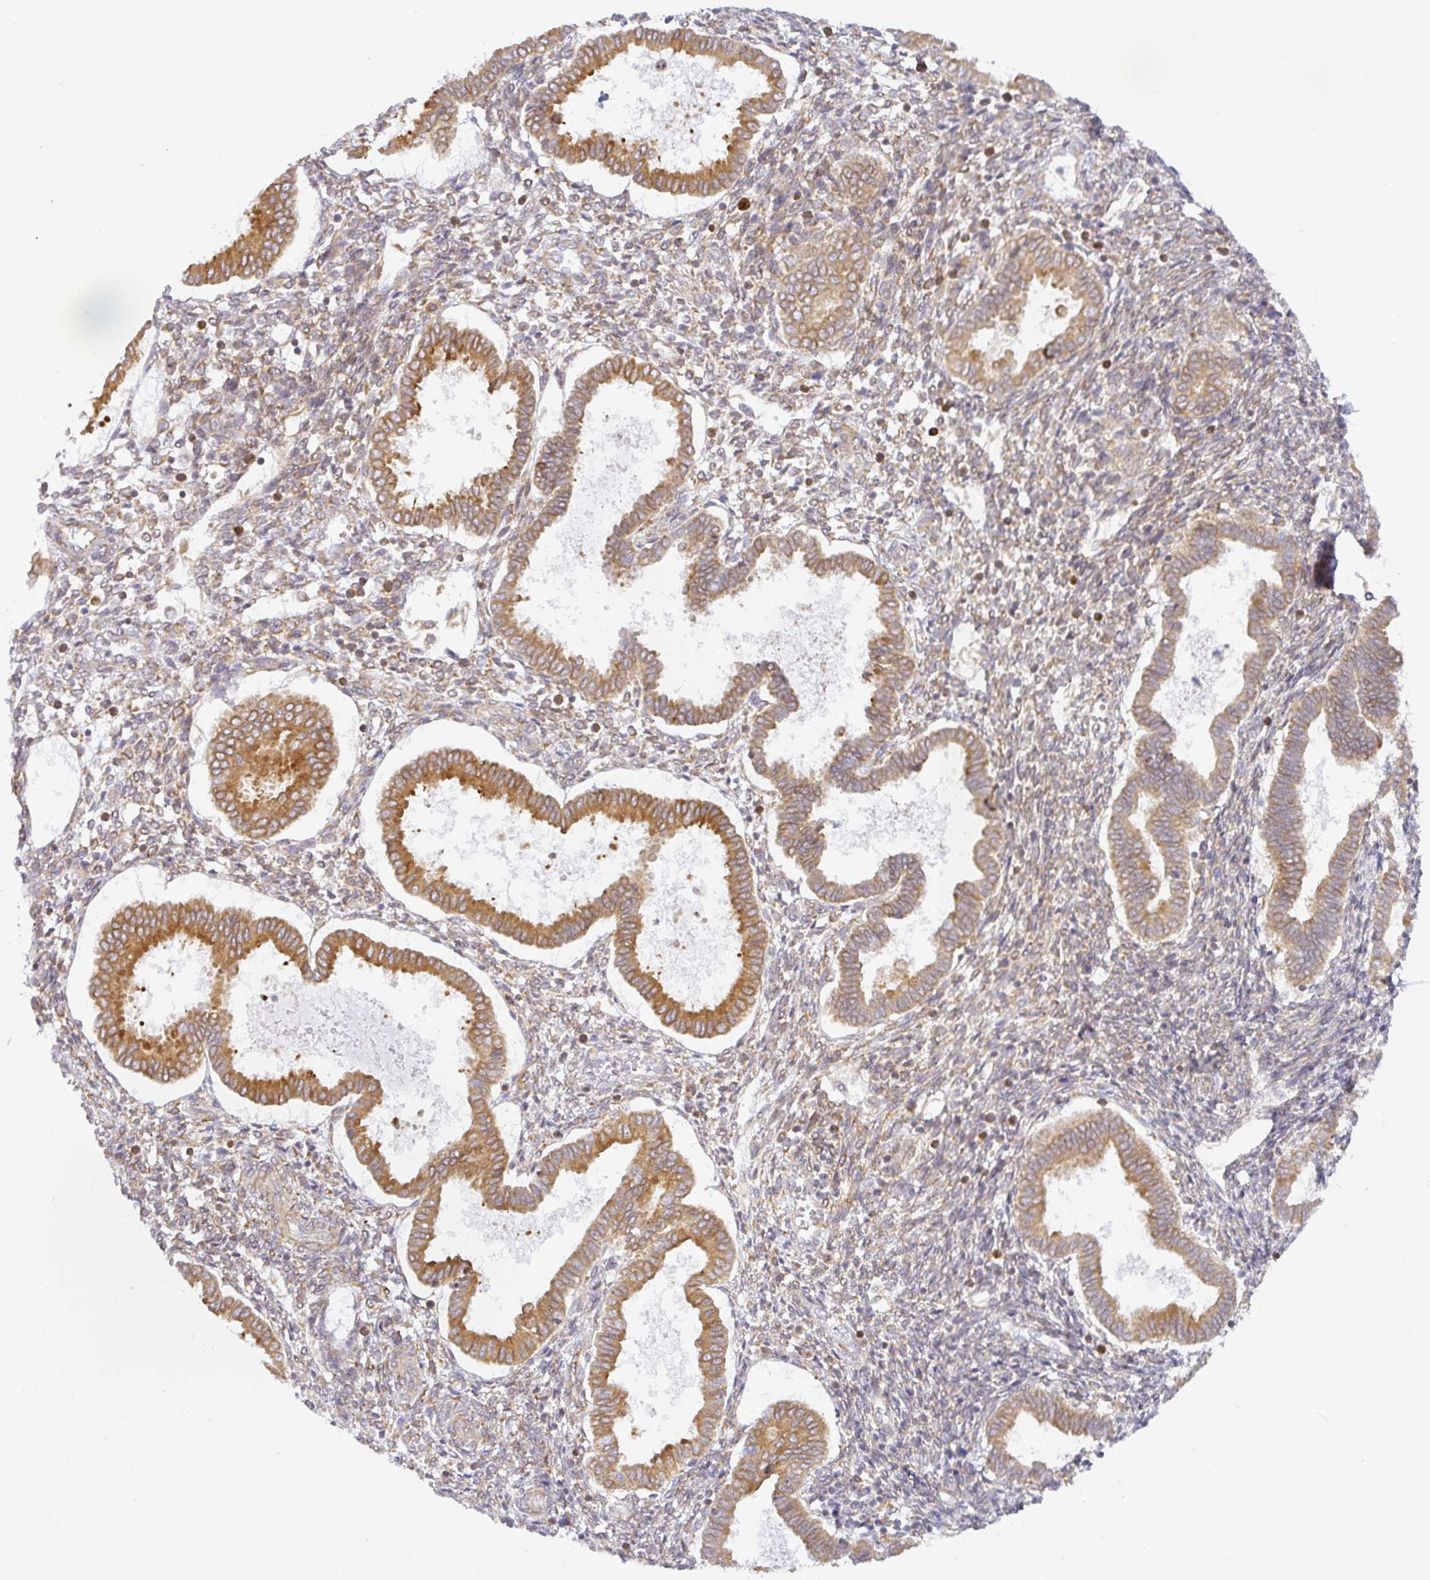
{"staining": {"intensity": "moderate", "quantity": "25%-75%", "location": "cytoplasmic/membranous"}, "tissue": "endometrium", "cell_type": "Cells in endometrial stroma", "image_type": "normal", "snomed": [{"axis": "morphology", "description": "Normal tissue, NOS"}, {"axis": "topography", "description": "Endometrium"}], "caption": "High-magnification brightfield microscopy of normal endometrium stained with DAB (3,3'-diaminobenzidine) (brown) and counterstained with hematoxylin (blue). cells in endometrial stroma exhibit moderate cytoplasmic/membranous positivity is seen in approximately25%-75% of cells.", "gene": "DERL2", "patient": {"sex": "female", "age": 24}}